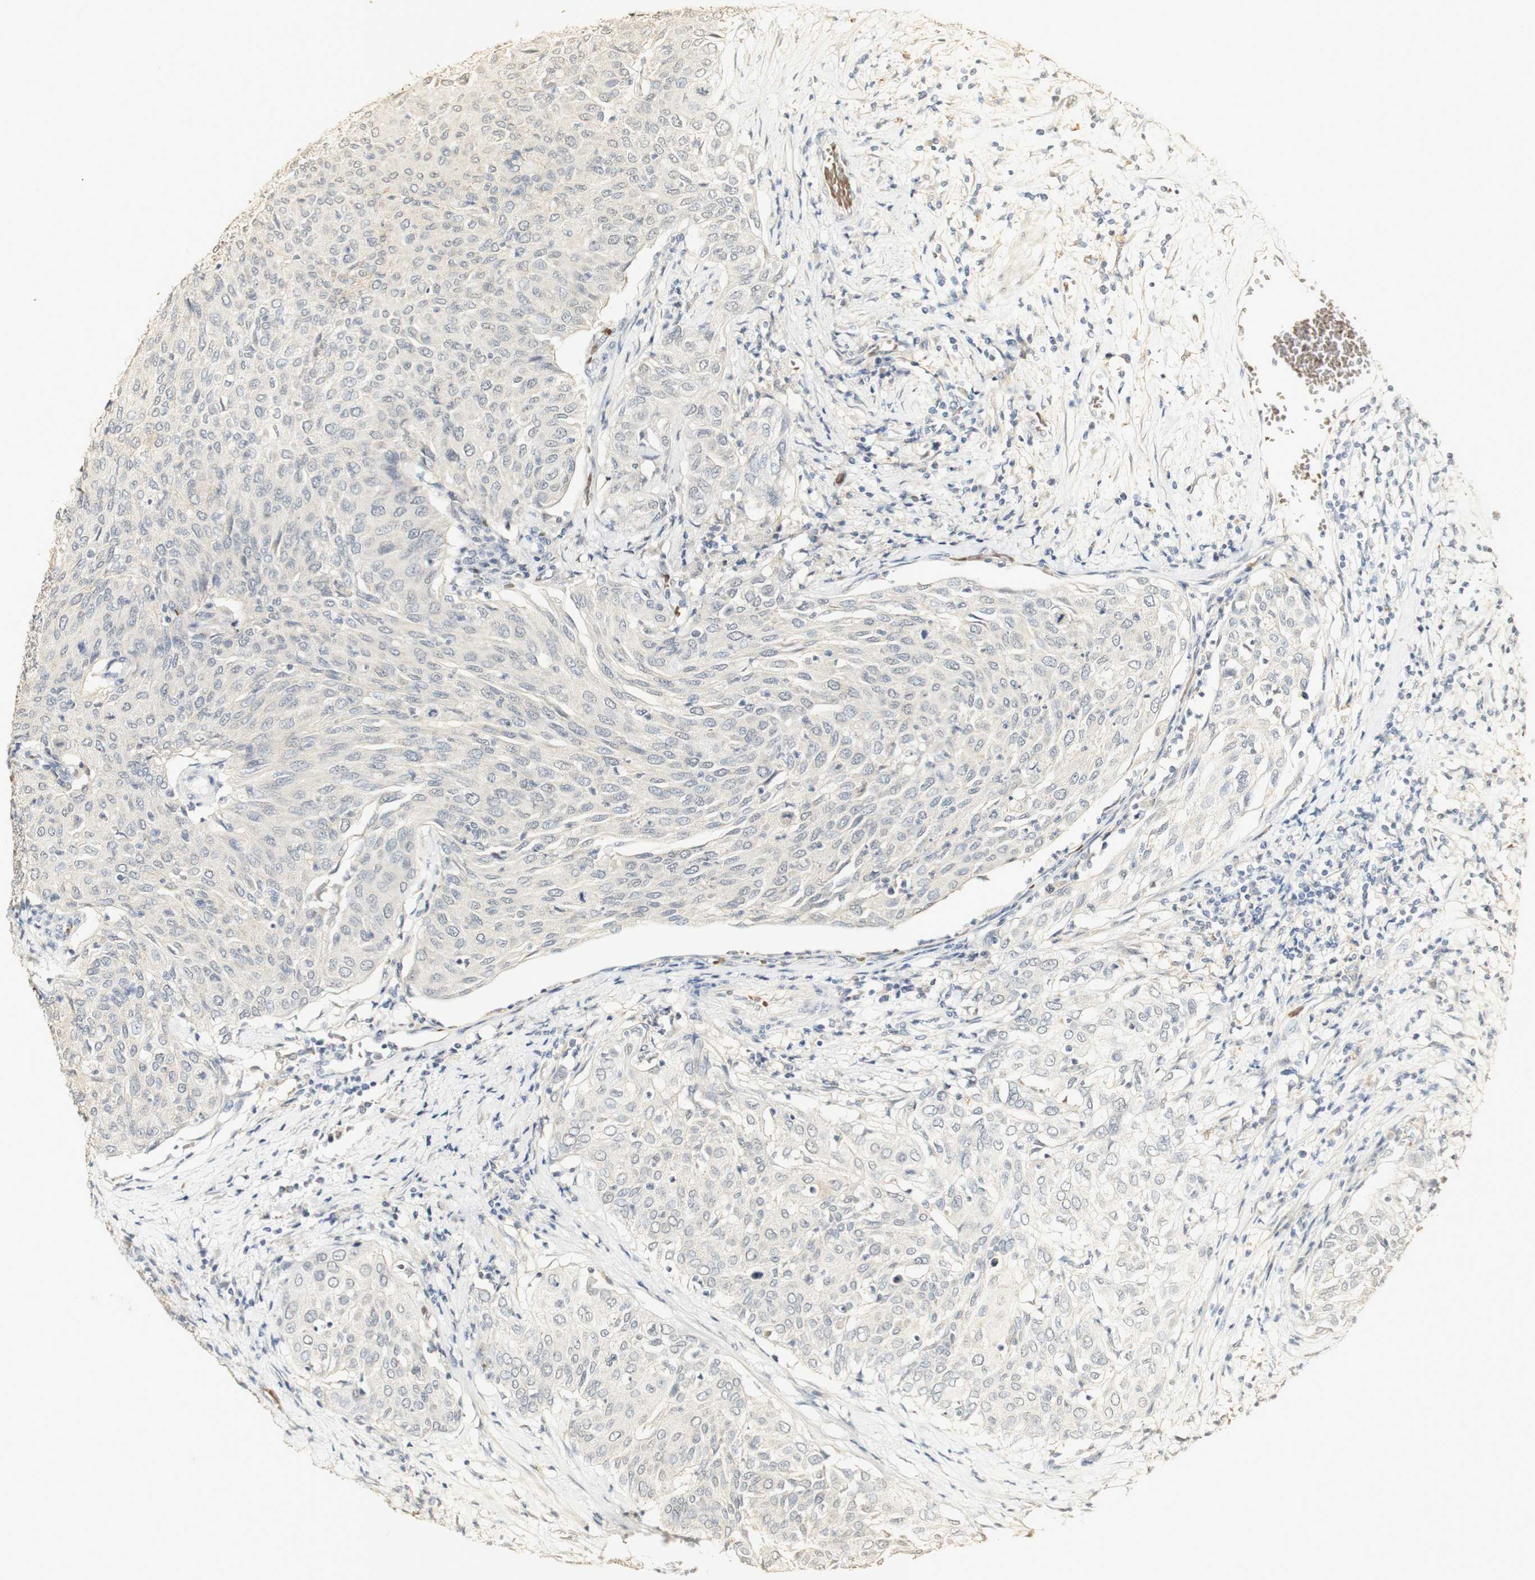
{"staining": {"intensity": "negative", "quantity": "none", "location": "none"}, "tissue": "urothelial cancer", "cell_type": "Tumor cells", "image_type": "cancer", "snomed": [{"axis": "morphology", "description": "Urothelial carcinoma, Low grade"}, {"axis": "topography", "description": "Urinary bladder"}], "caption": "Immunohistochemistry (IHC) histopathology image of neoplastic tissue: human urothelial carcinoma (low-grade) stained with DAB shows no significant protein positivity in tumor cells.", "gene": "SYT7", "patient": {"sex": "female", "age": 79}}